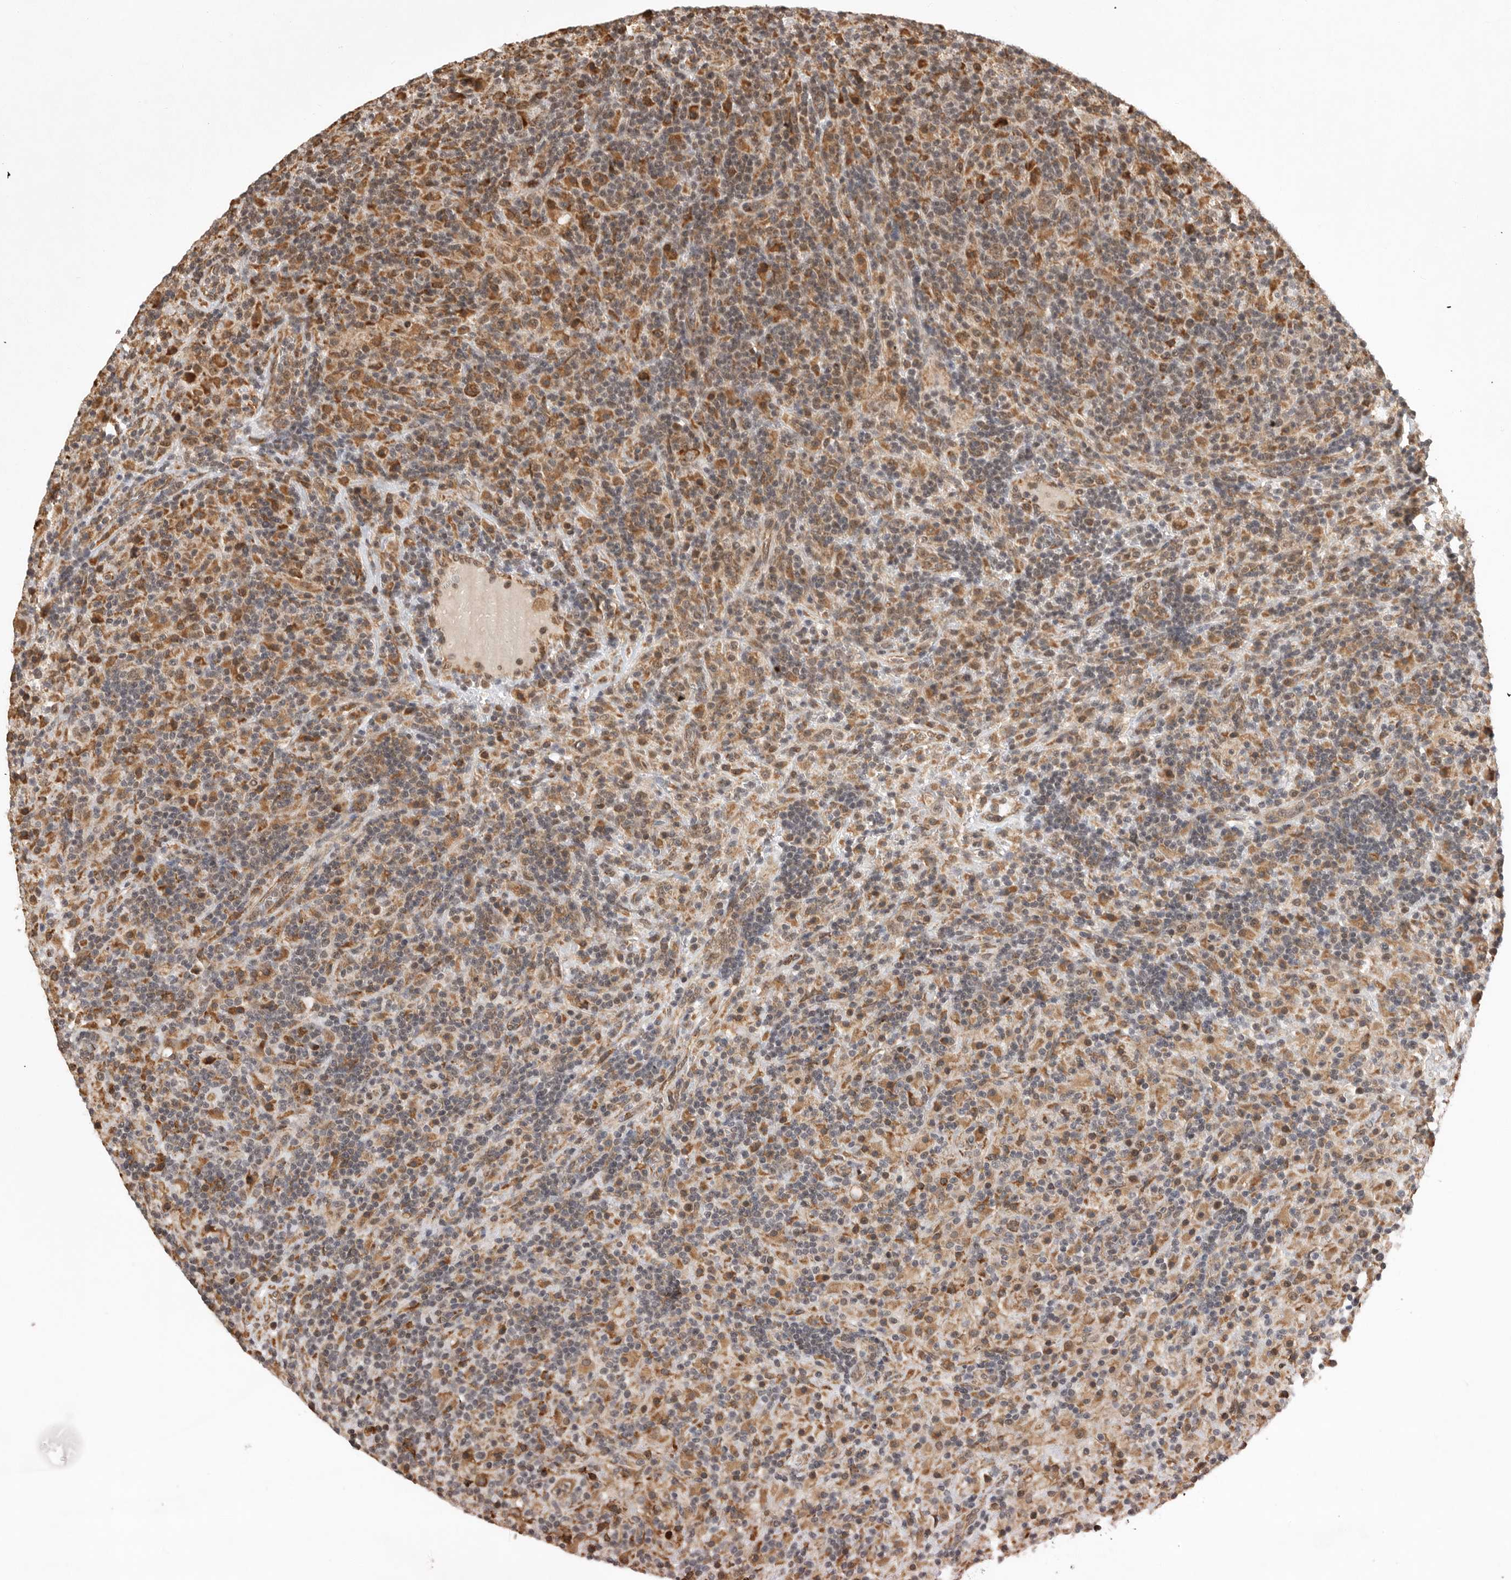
{"staining": {"intensity": "moderate", "quantity": ">75%", "location": "cytoplasmic/membranous"}, "tissue": "lymphoma", "cell_type": "Tumor cells", "image_type": "cancer", "snomed": [{"axis": "morphology", "description": "Hodgkin's disease, NOS"}, {"axis": "topography", "description": "Lymph node"}], "caption": "Immunohistochemical staining of lymphoma displays medium levels of moderate cytoplasmic/membranous staining in approximately >75% of tumor cells. The staining was performed using DAB, with brown indicating positive protein expression. Nuclei are stained blue with hematoxylin.", "gene": "ZNF83", "patient": {"sex": "male", "age": 70}}